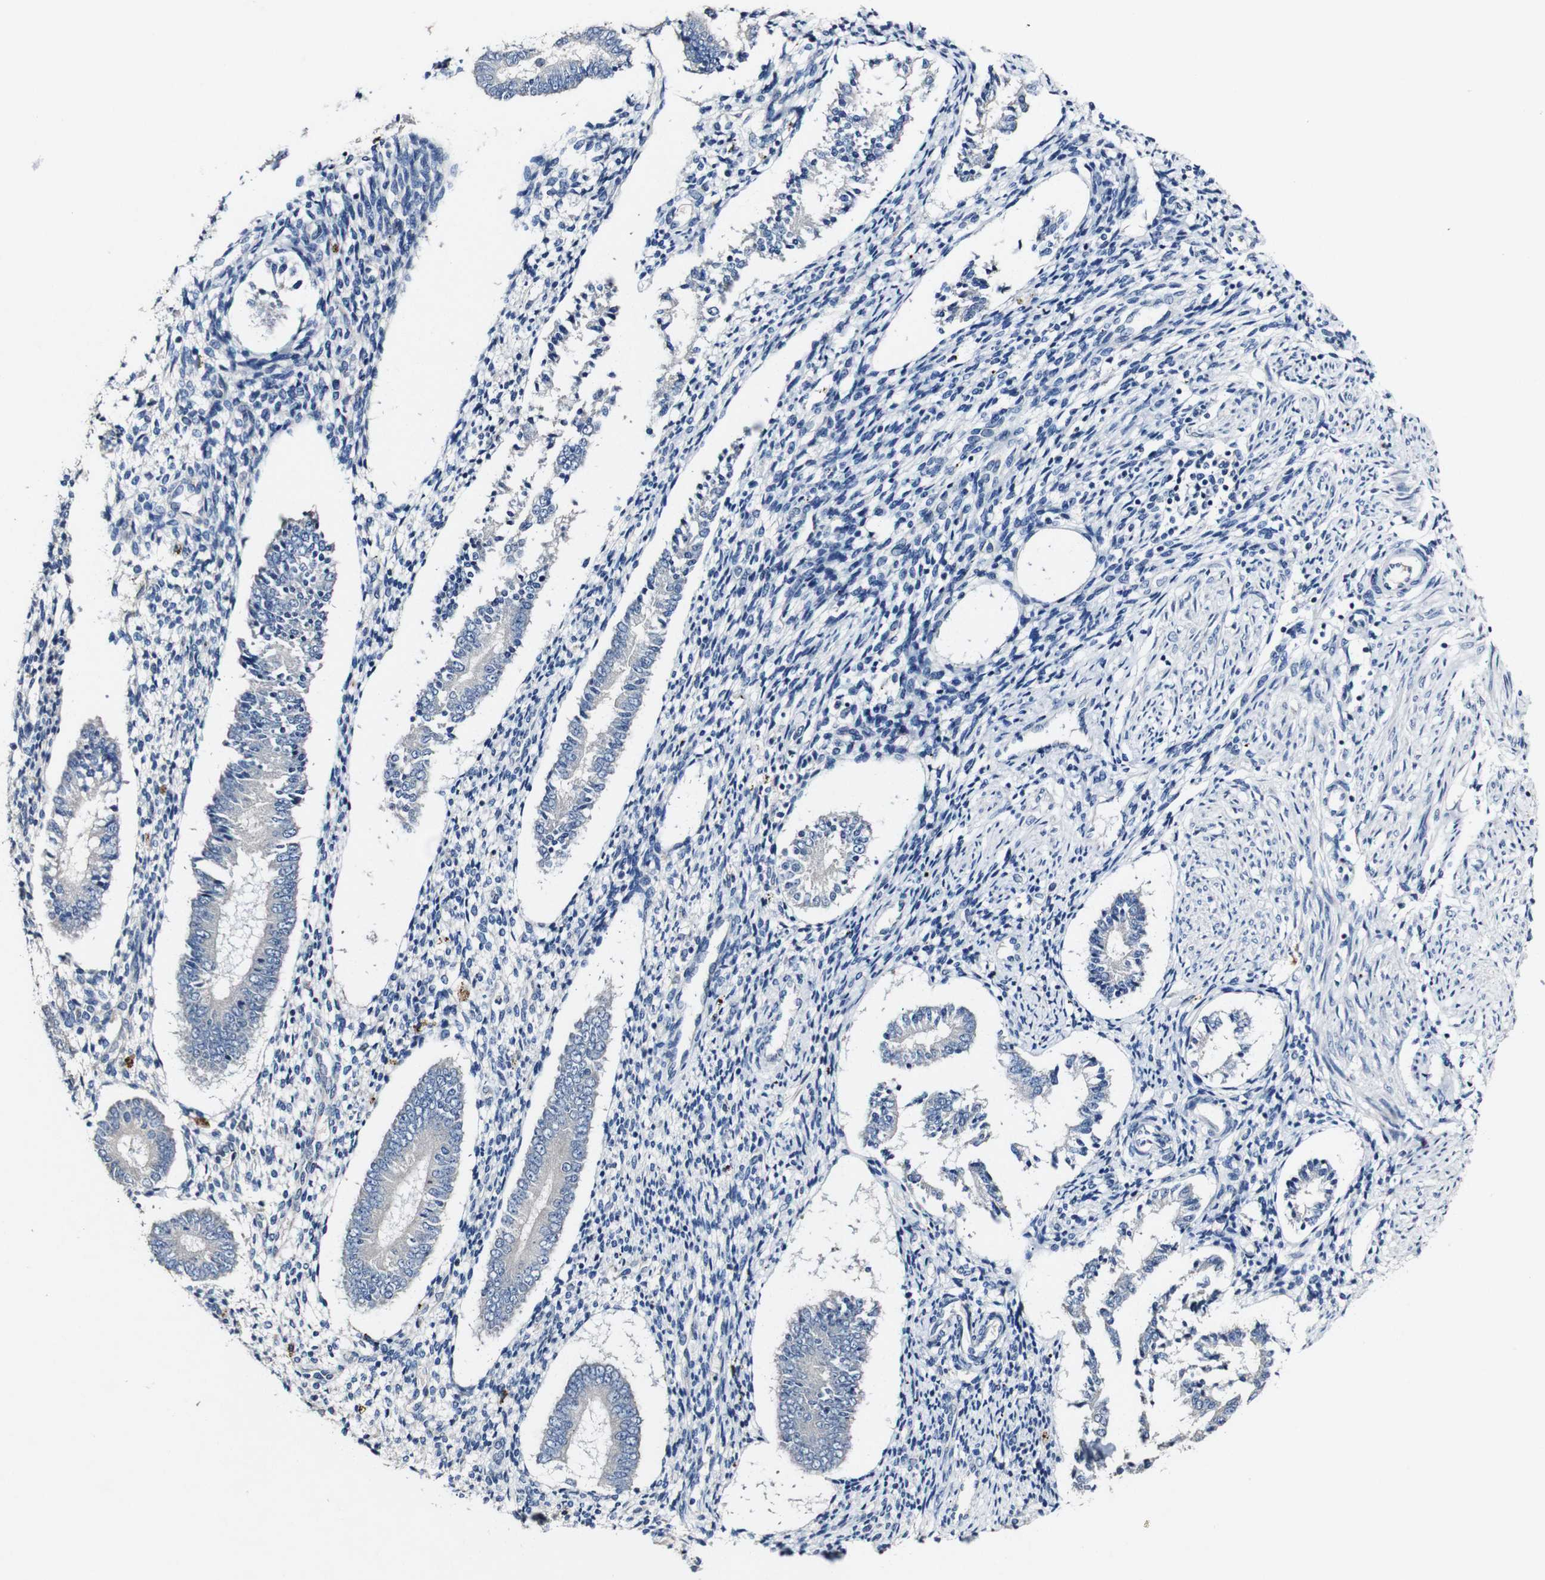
{"staining": {"intensity": "negative", "quantity": "none", "location": "none"}, "tissue": "endometrium", "cell_type": "Cells in endometrial stroma", "image_type": "normal", "snomed": [{"axis": "morphology", "description": "Normal tissue, NOS"}, {"axis": "topography", "description": "Endometrium"}], "caption": "An image of human endometrium is negative for staining in cells in endometrial stroma. The staining is performed using DAB (3,3'-diaminobenzidine) brown chromogen with nuclei counter-stained in using hematoxylin.", "gene": "GRAMD1A", "patient": {"sex": "female", "age": 42}}